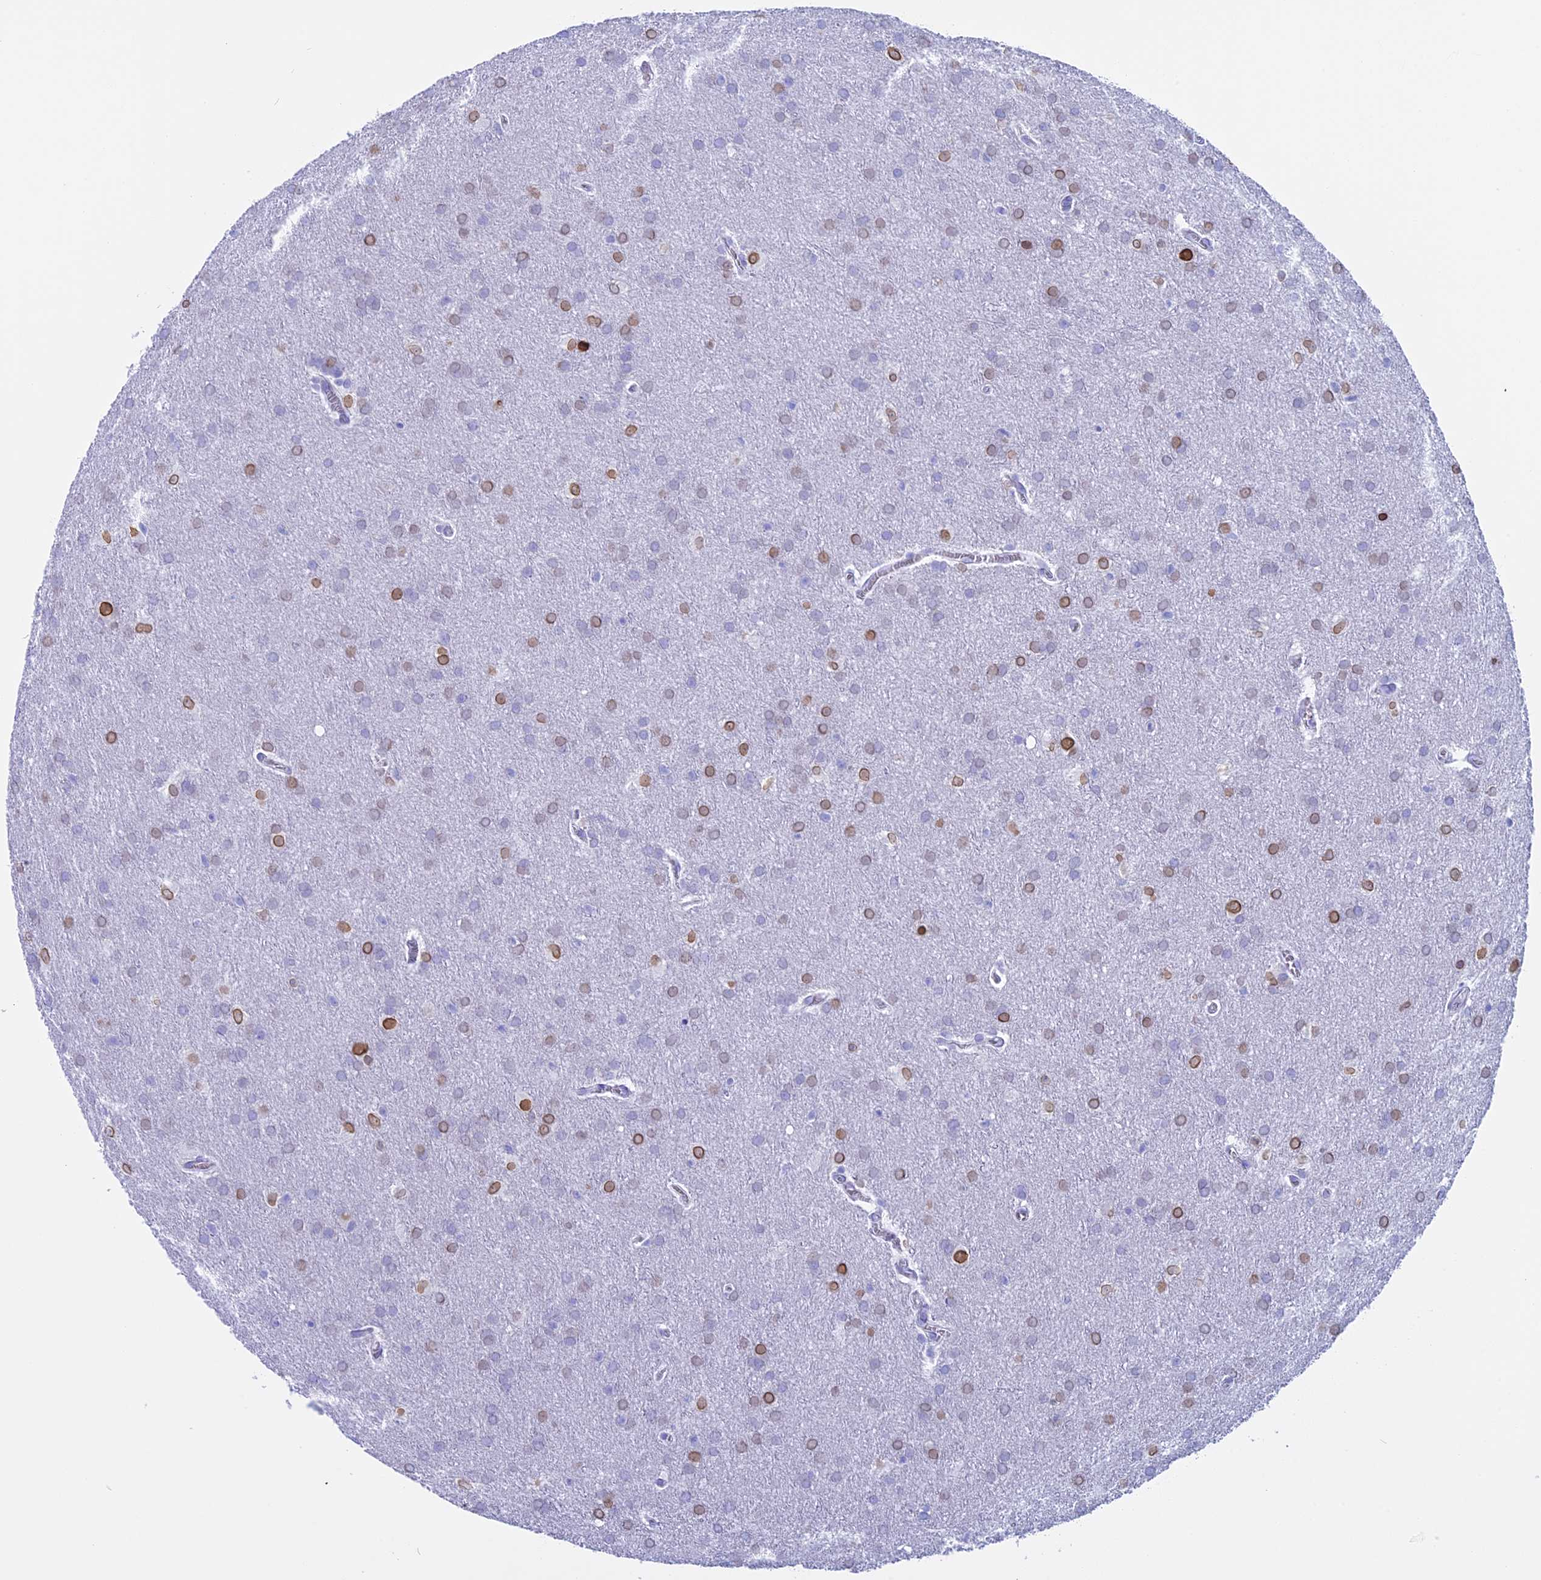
{"staining": {"intensity": "moderate", "quantity": "25%-75%", "location": "cytoplasmic/membranous,nuclear"}, "tissue": "glioma", "cell_type": "Tumor cells", "image_type": "cancer", "snomed": [{"axis": "morphology", "description": "Glioma, malignant, Low grade"}, {"axis": "topography", "description": "Brain"}], "caption": "Immunohistochemistry (IHC) histopathology image of neoplastic tissue: human glioma stained using IHC displays medium levels of moderate protein expression localized specifically in the cytoplasmic/membranous and nuclear of tumor cells, appearing as a cytoplasmic/membranous and nuclear brown color.", "gene": "FAM169A", "patient": {"sex": "female", "age": 32}}